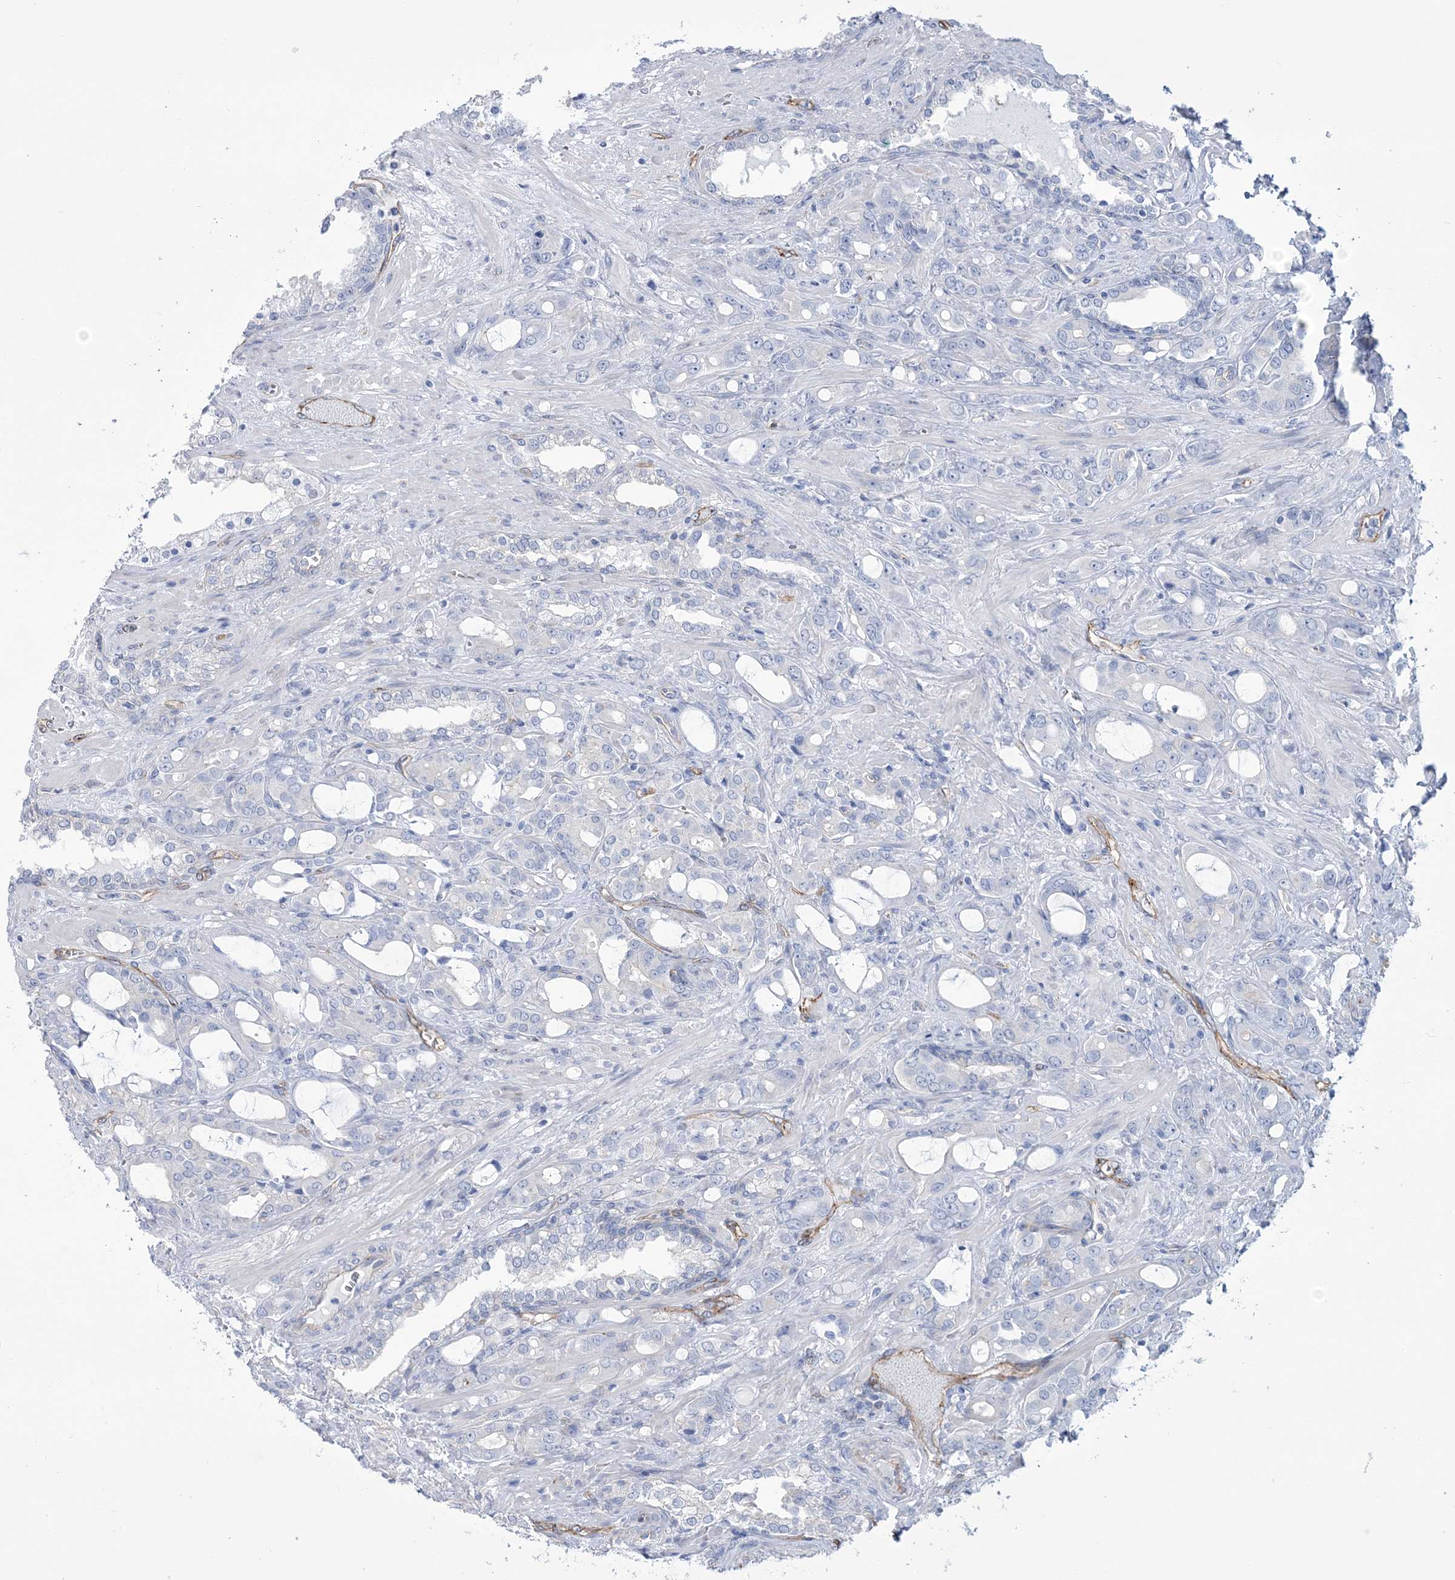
{"staining": {"intensity": "negative", "quantity": "none", "location": "none"}, "tissue": "prostate cancer", "cell_type": "Tumor cells", "image_type": "cancer", "snomed": [{"axis": "morphology", "description": "Adenocarcinoma, High grade"}, {"axis": "topography", "description": "Prostate"}], "caption": "High power microscopy photomicrograph of an immunohistochemistry (IHC) image of adenocarcinoma (high-grade) (prostate), revealing no significant positivity in tumor cells. (DAB IHC, high magnification).", "gene": "RAB11FIP5", "patient": {"sex": "male", "age": 72}}